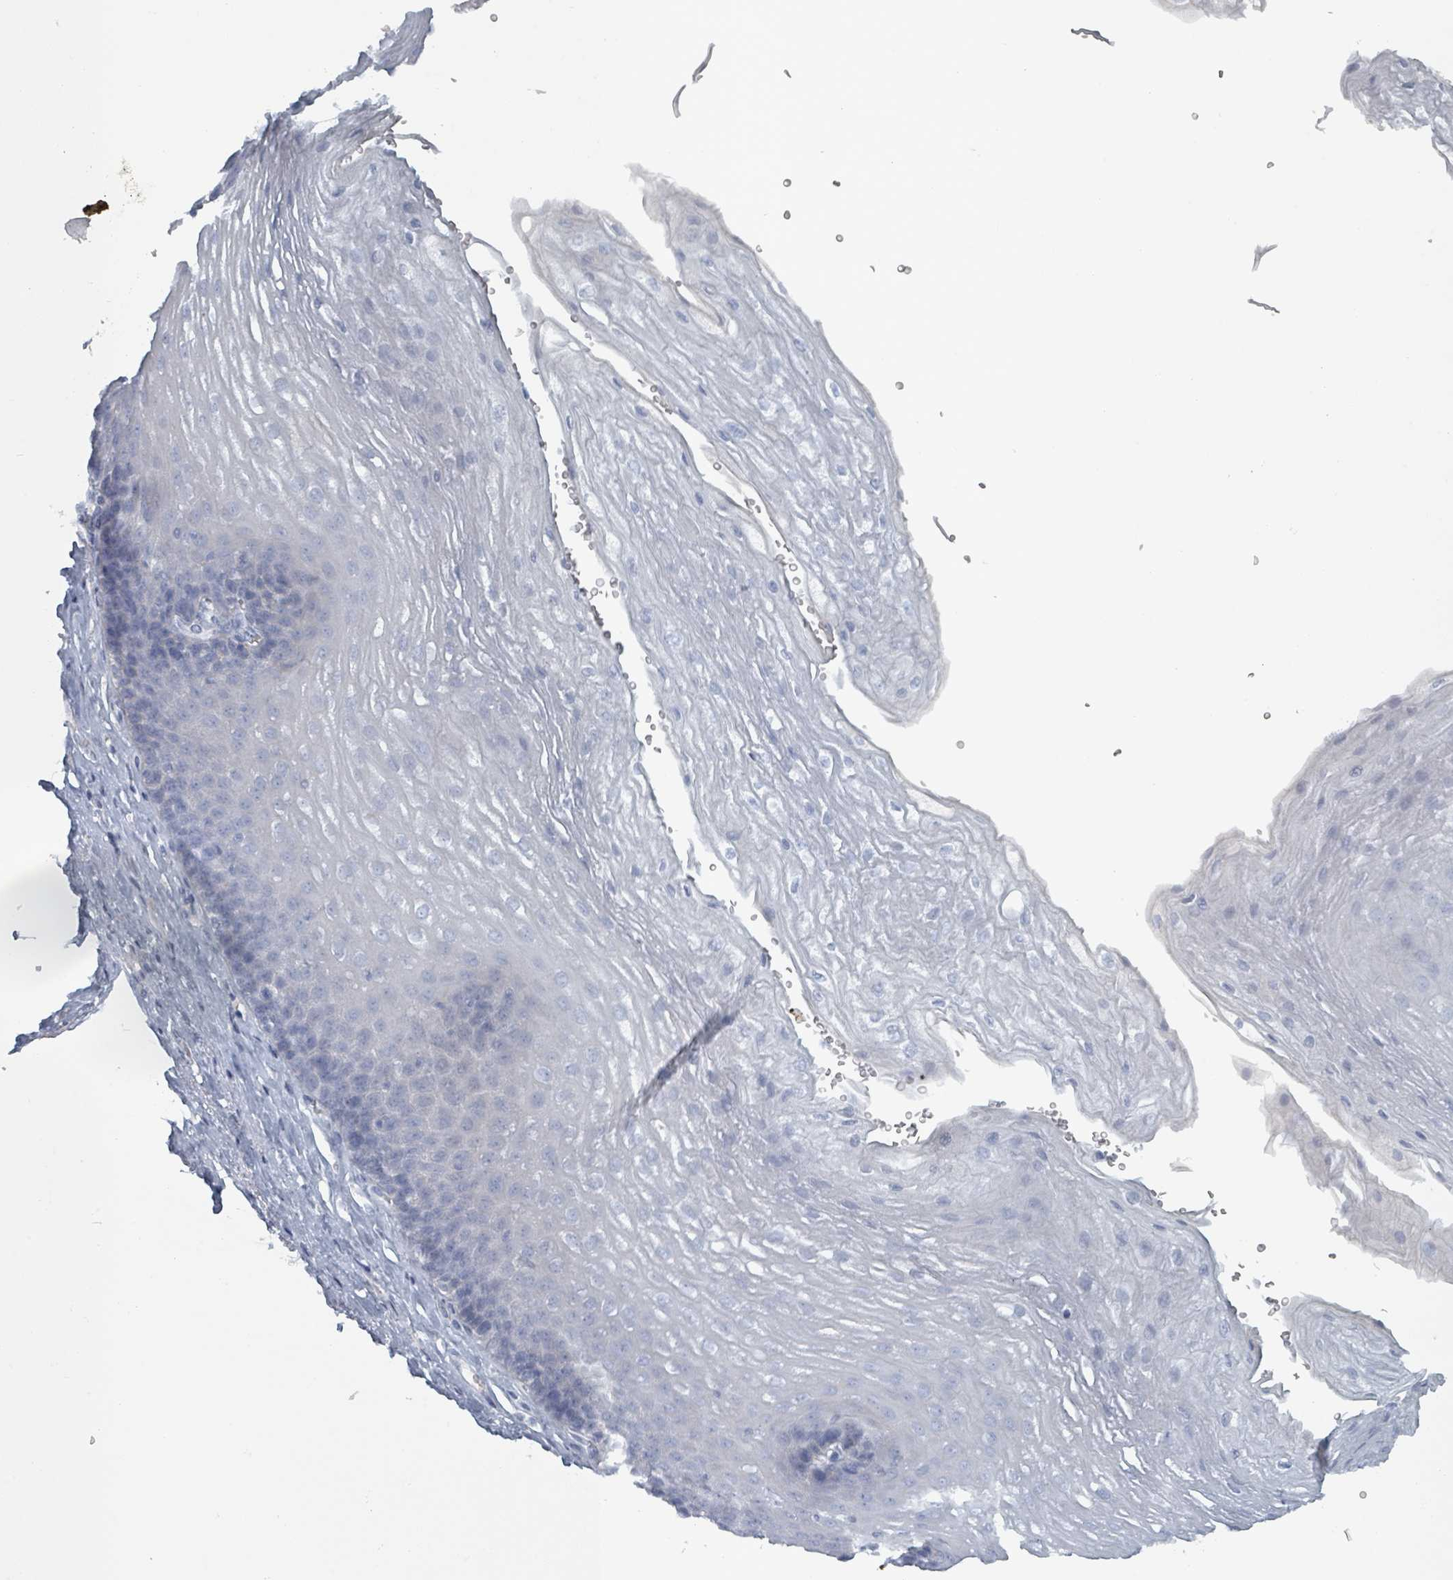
{"staining": {"intensity": "negative", "quantity": "none", "location": "none"}, "tissue": "esophagus", "cell_type": "Squamous epithelial cells", "image_type": "normal", "snomed": [{"axis": "morphology", "description": "Normal tissue, NOS"}, {"axis": "topography", "description": "Esophagus"}], "caption": "Histopathology image shows no protein staining in squamous epithelial cells of benign esophagus.", "gene": "HEATR5A", "patient": {"sex": "female", "age": 66}}